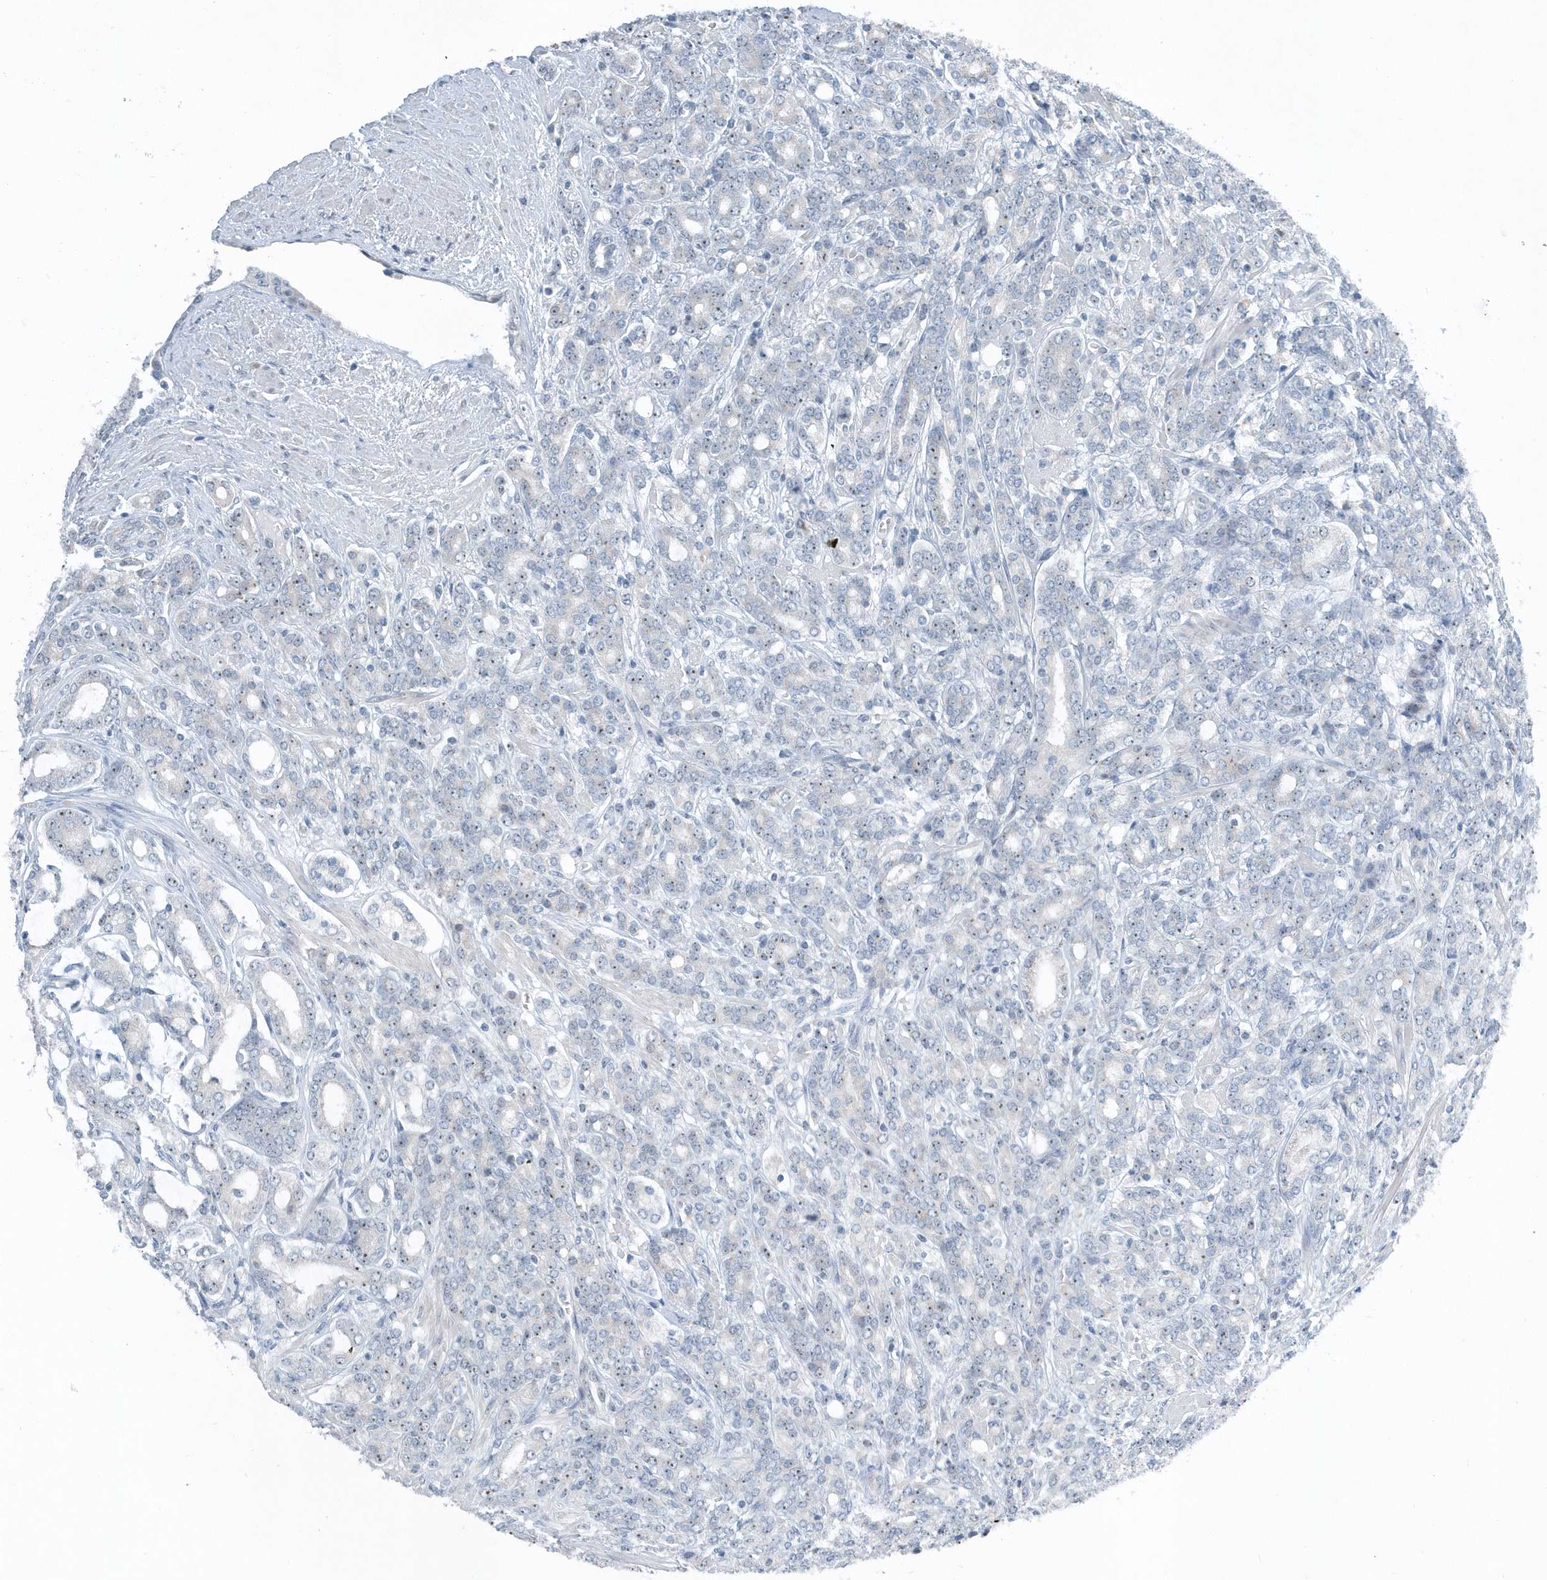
{"staining": {"intensity": "weak", "quantity": "25%-75%", "location": "nuclear"}, "tissue": "prostate cancer", "cell_type": "Tumor cells", "image_type": "cancer", "snomed": [{"axis": "morphology", "description": "Adenocarcinoma, High grade"}, {"axis": "topography", "description": "Prostate"}], "caption": "Immunohistochemical staining of prostate adenocarcinoma (high-grade) displays weak nuclear protein staining in approximately 25%-75% of tumor cells.", "gene": "RPF2", "patient": {"sex": "male", "age": 62}}